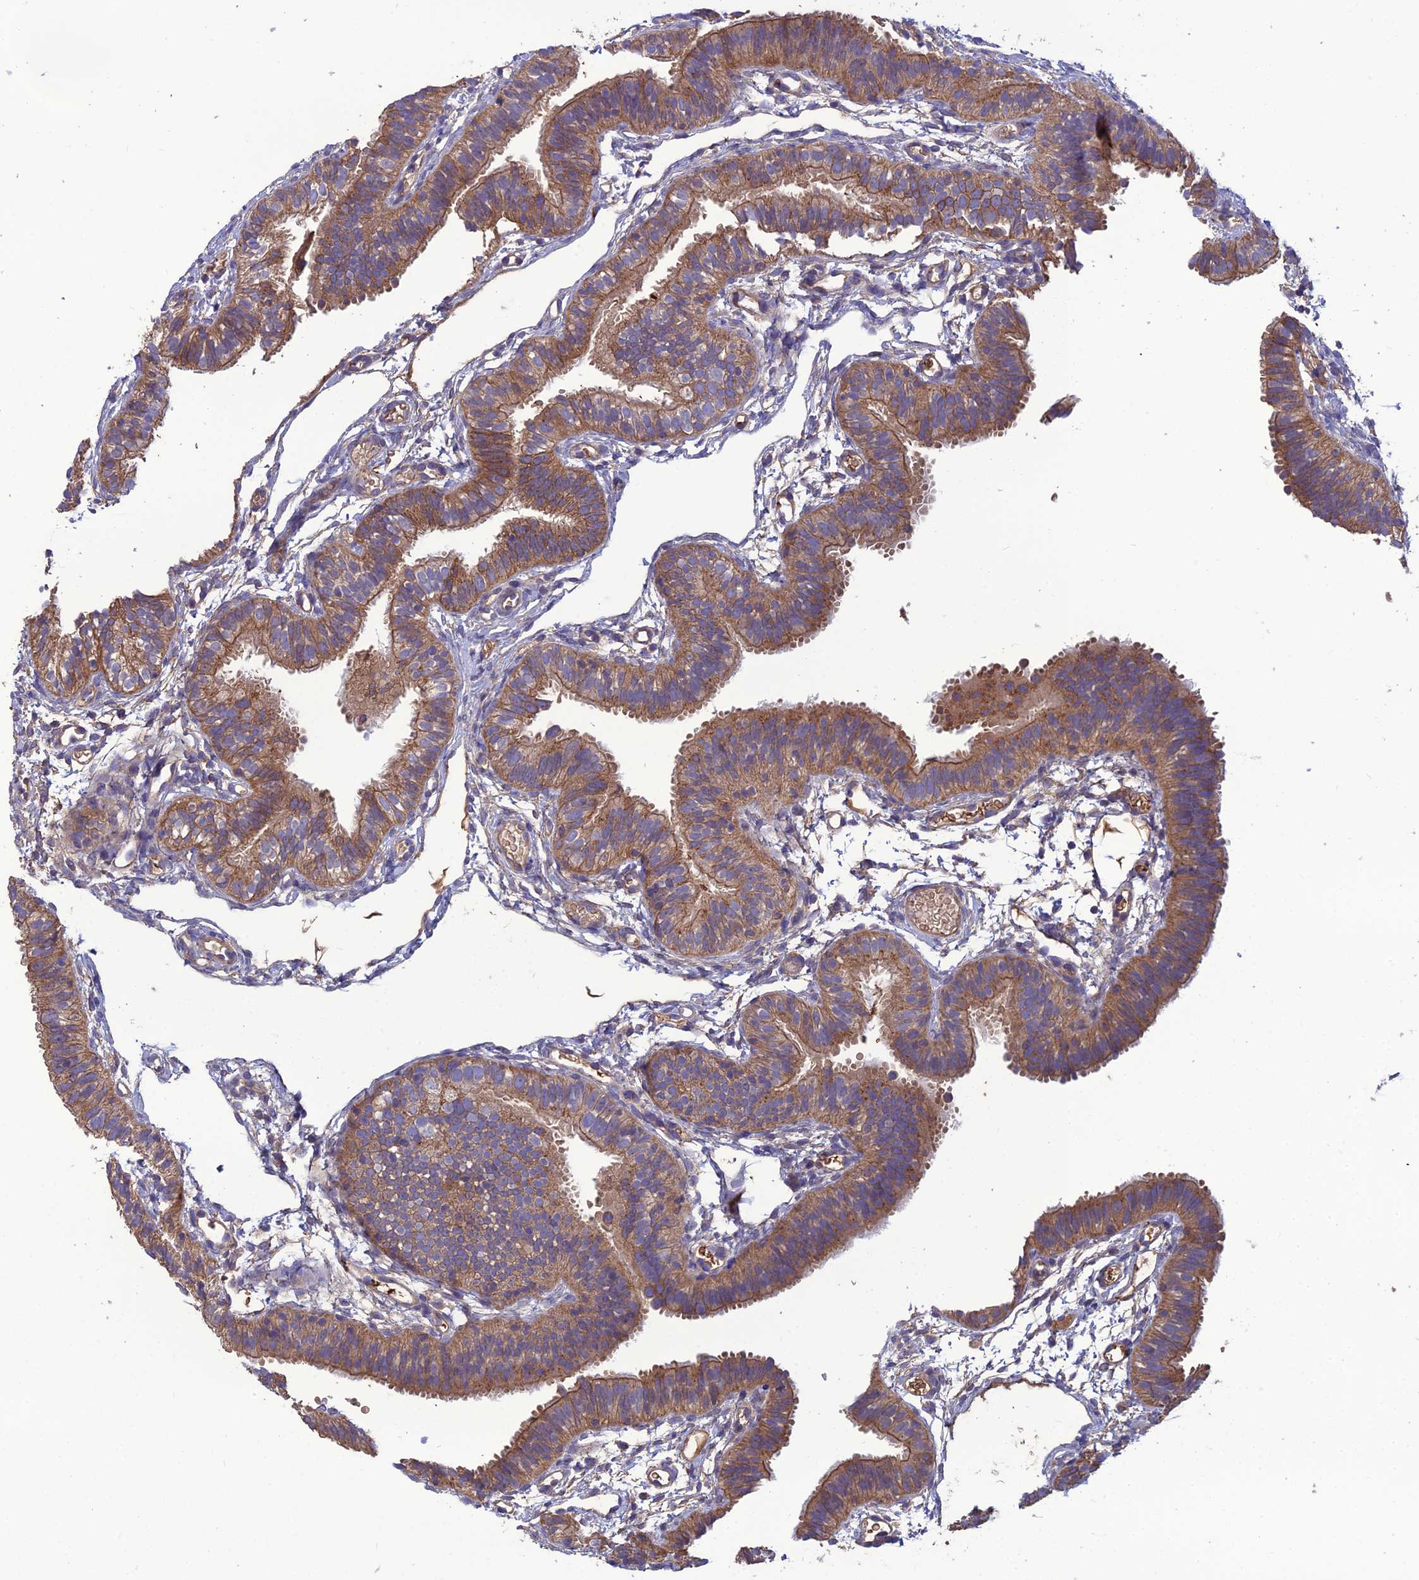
{"staining": {"intensity": "moderate", "quantity": "25%-75%", "location": "cytoplasmic/membranous"}, "tissue": "fallopian tube", "cell_type": "Glandular cells", "image_type": "normal", "snomed": [{"axis": "morphology", "description": "Normal tissue, NOS"}, {"axis": "topography", "description": "Fallopian tube"}], "caption": "Immunohistochemical staining of normal fallopian tube reveals 25%-75% levels of moderate cytoplasmic/membranous protein staining in about 25%-75% of glandular cells. The protein of interest is shown in brown color, while the nuclei are stained blue.", "gene": "GALR2", "patient": {"sex": "female", "age": 35}}